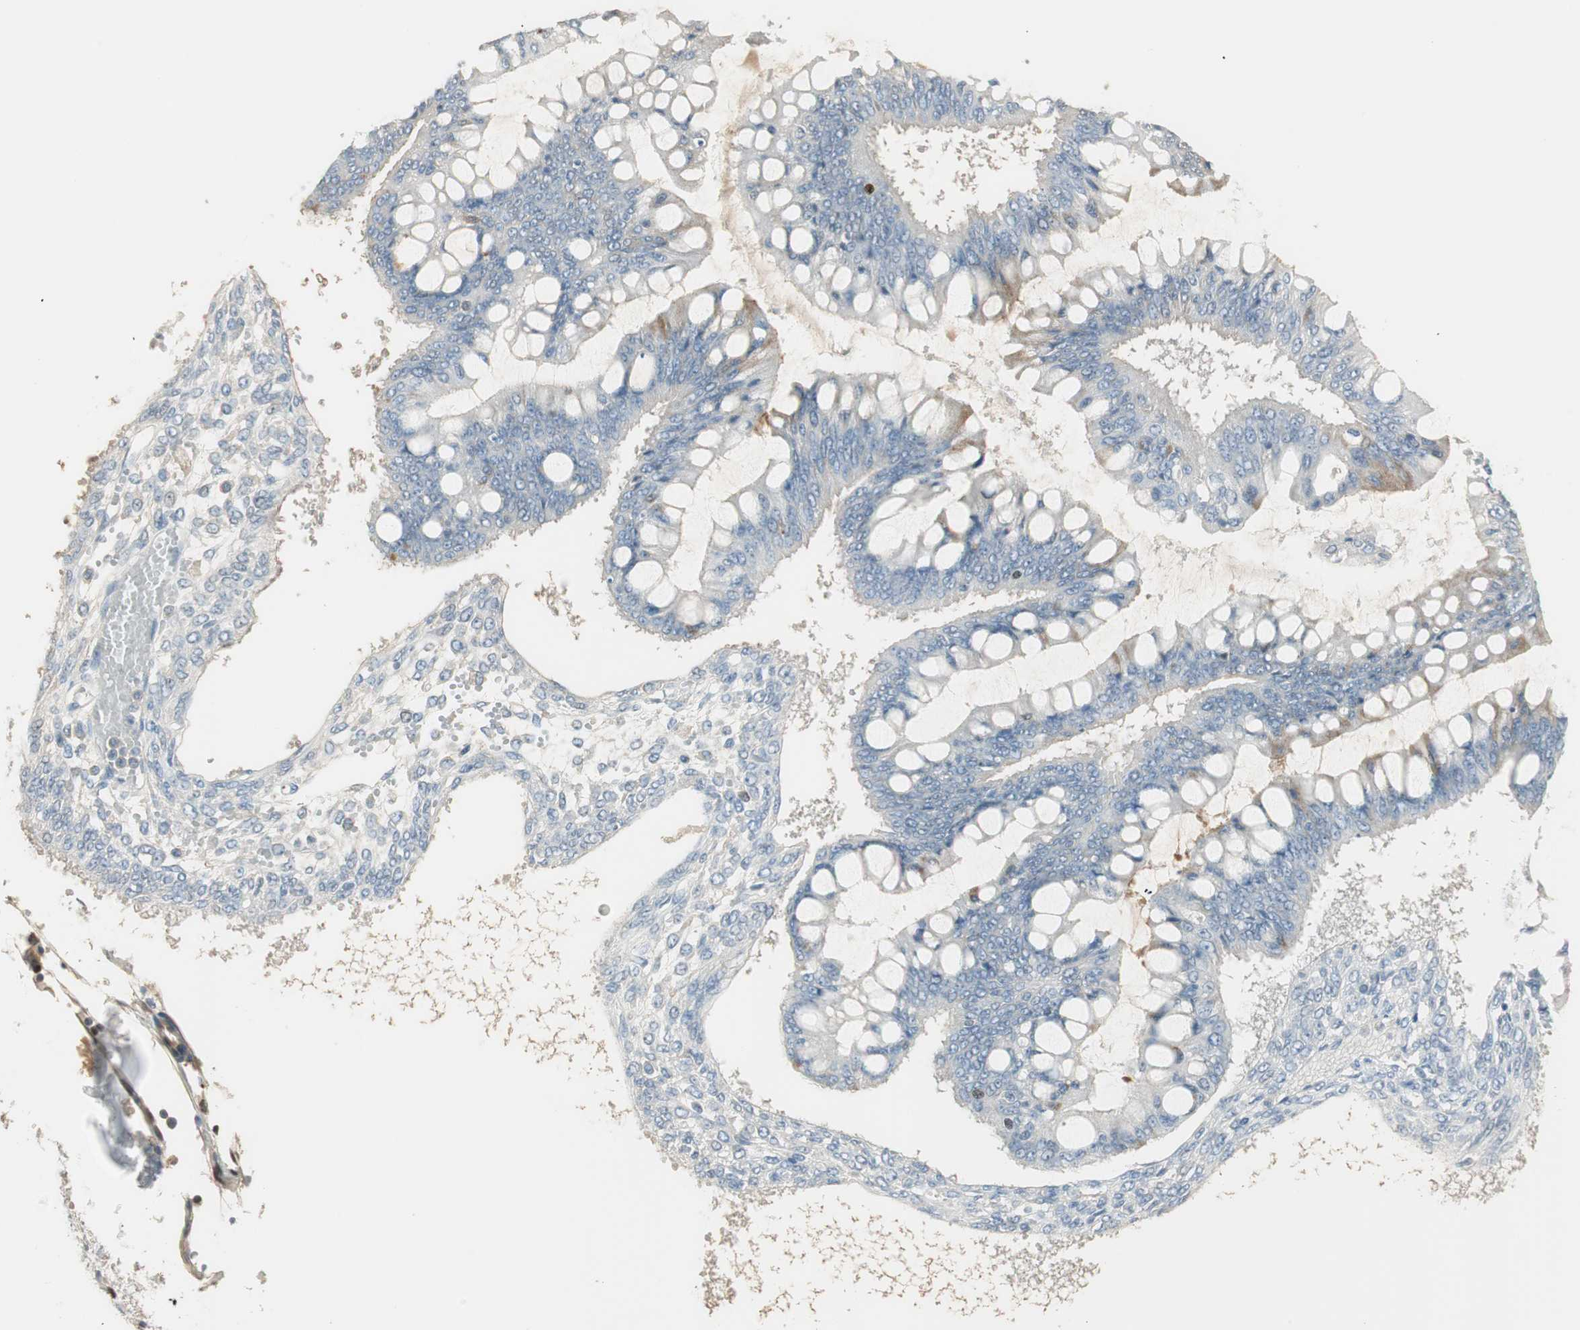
{"staining": {"intensity": "negative", "quantity": "none", "location": "none"}, "tissue": "ovarian cancer", "cell_type": "Tumor cells", "image_type": "cancer", "snomed": [{"axis": "morphology", "description": "Cystadenocarcinoma, mucinous, NOS"}, {"axis": "topography", "description": "Ovary"}], "caption": "Protein analysis of ovarian cancer demonstrates no significant expression in tumor cells.", "gene": "RUNX2", "patient": {"sex": "female", "age": 73}}